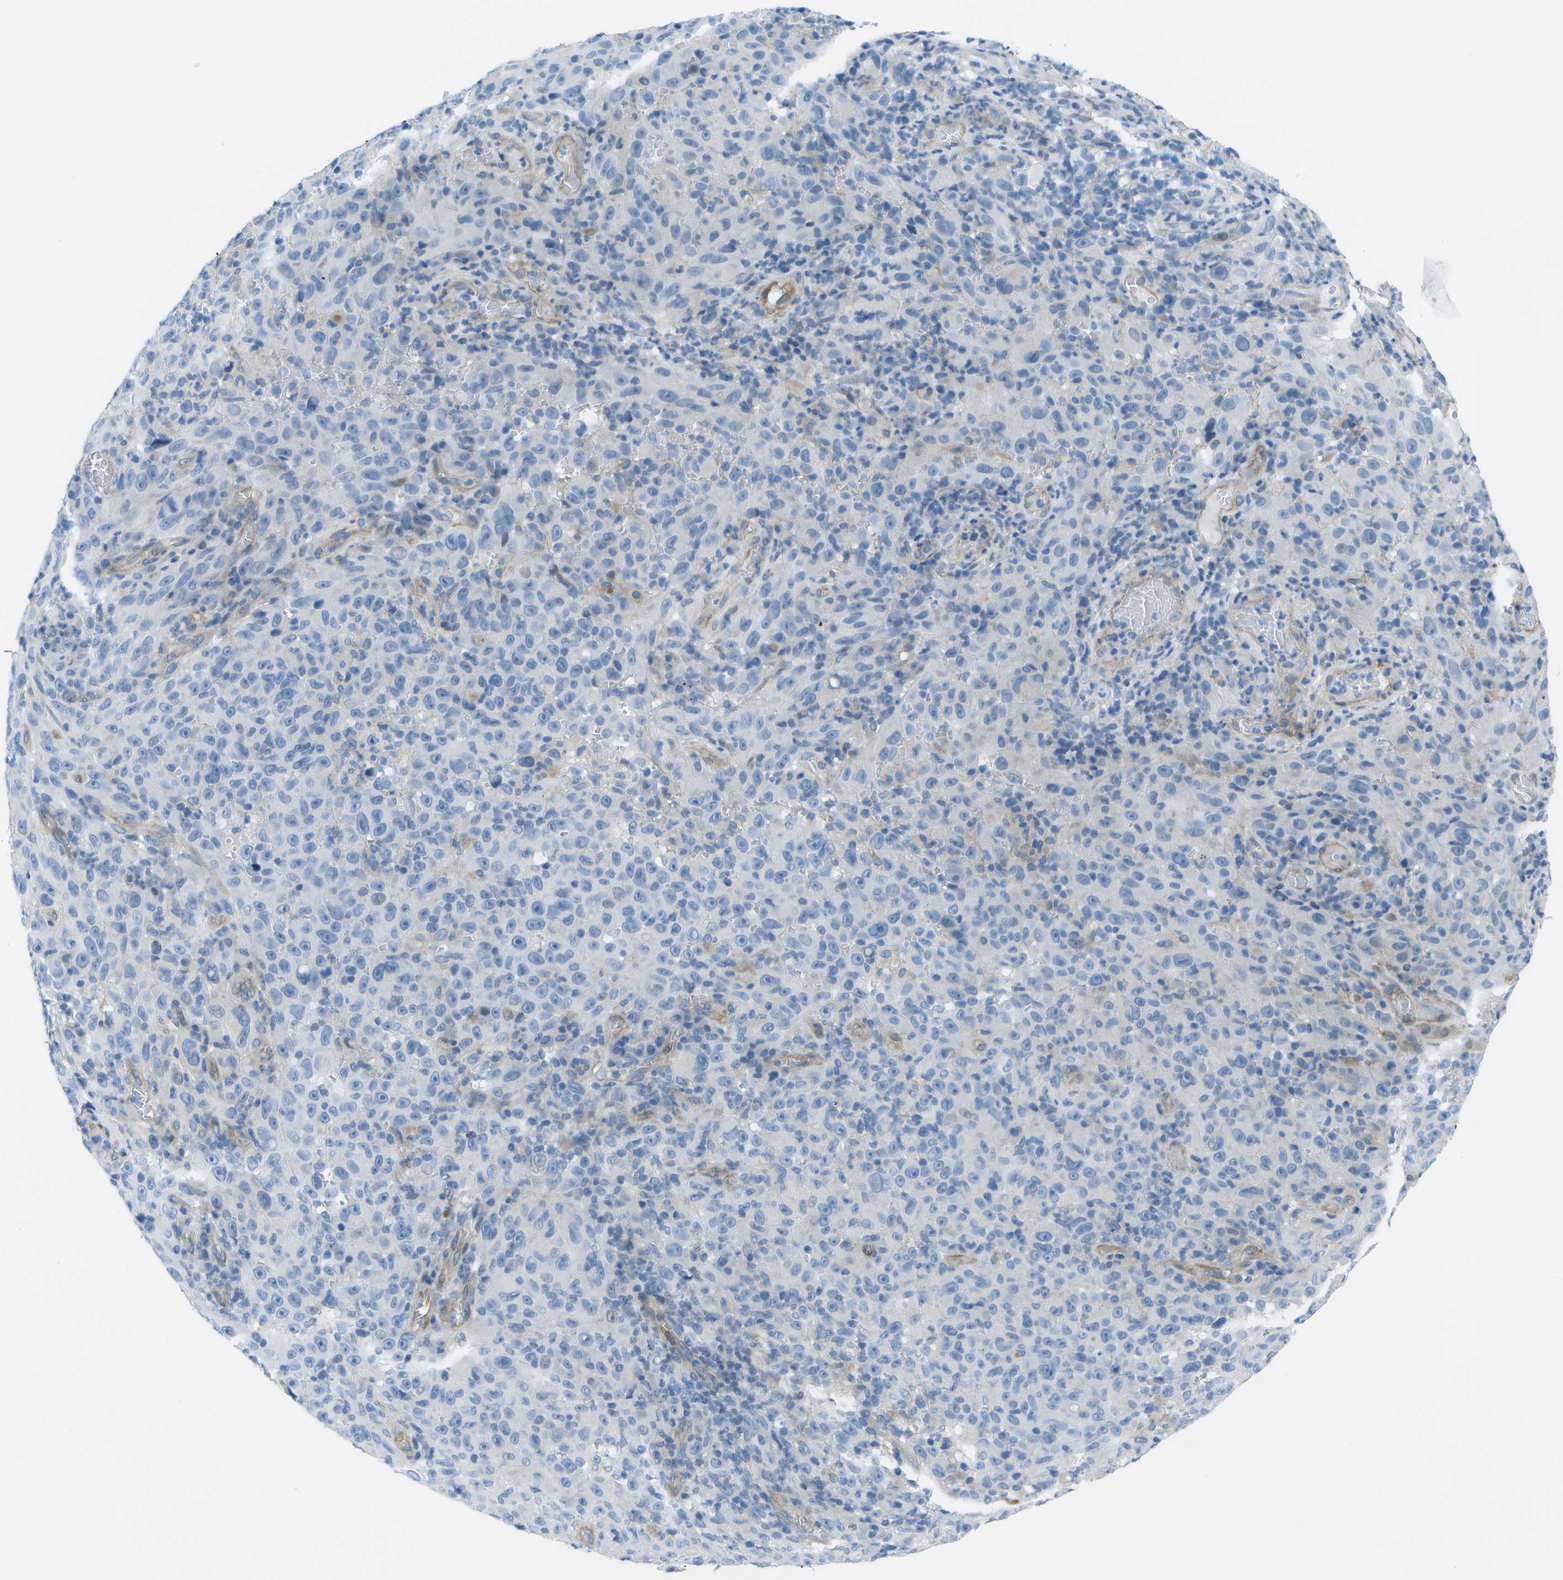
{"staining": {"intensity": "negative", "quantity": "none", "location": "none"}, "tissue": "melanoma", "cell_type": "Tumor cells", "image_type": "cancer", "snomed": [{"axis": "morphology", "description": "Malignant melanoma, NOS"}, {"axis": "topography", "description": "Skin"}], "caption": "Tumor cells are negative for protein expression in human malignant melanoma.", "gene": "SORBS3", "patient": {"sex": "female", "age": 82}}